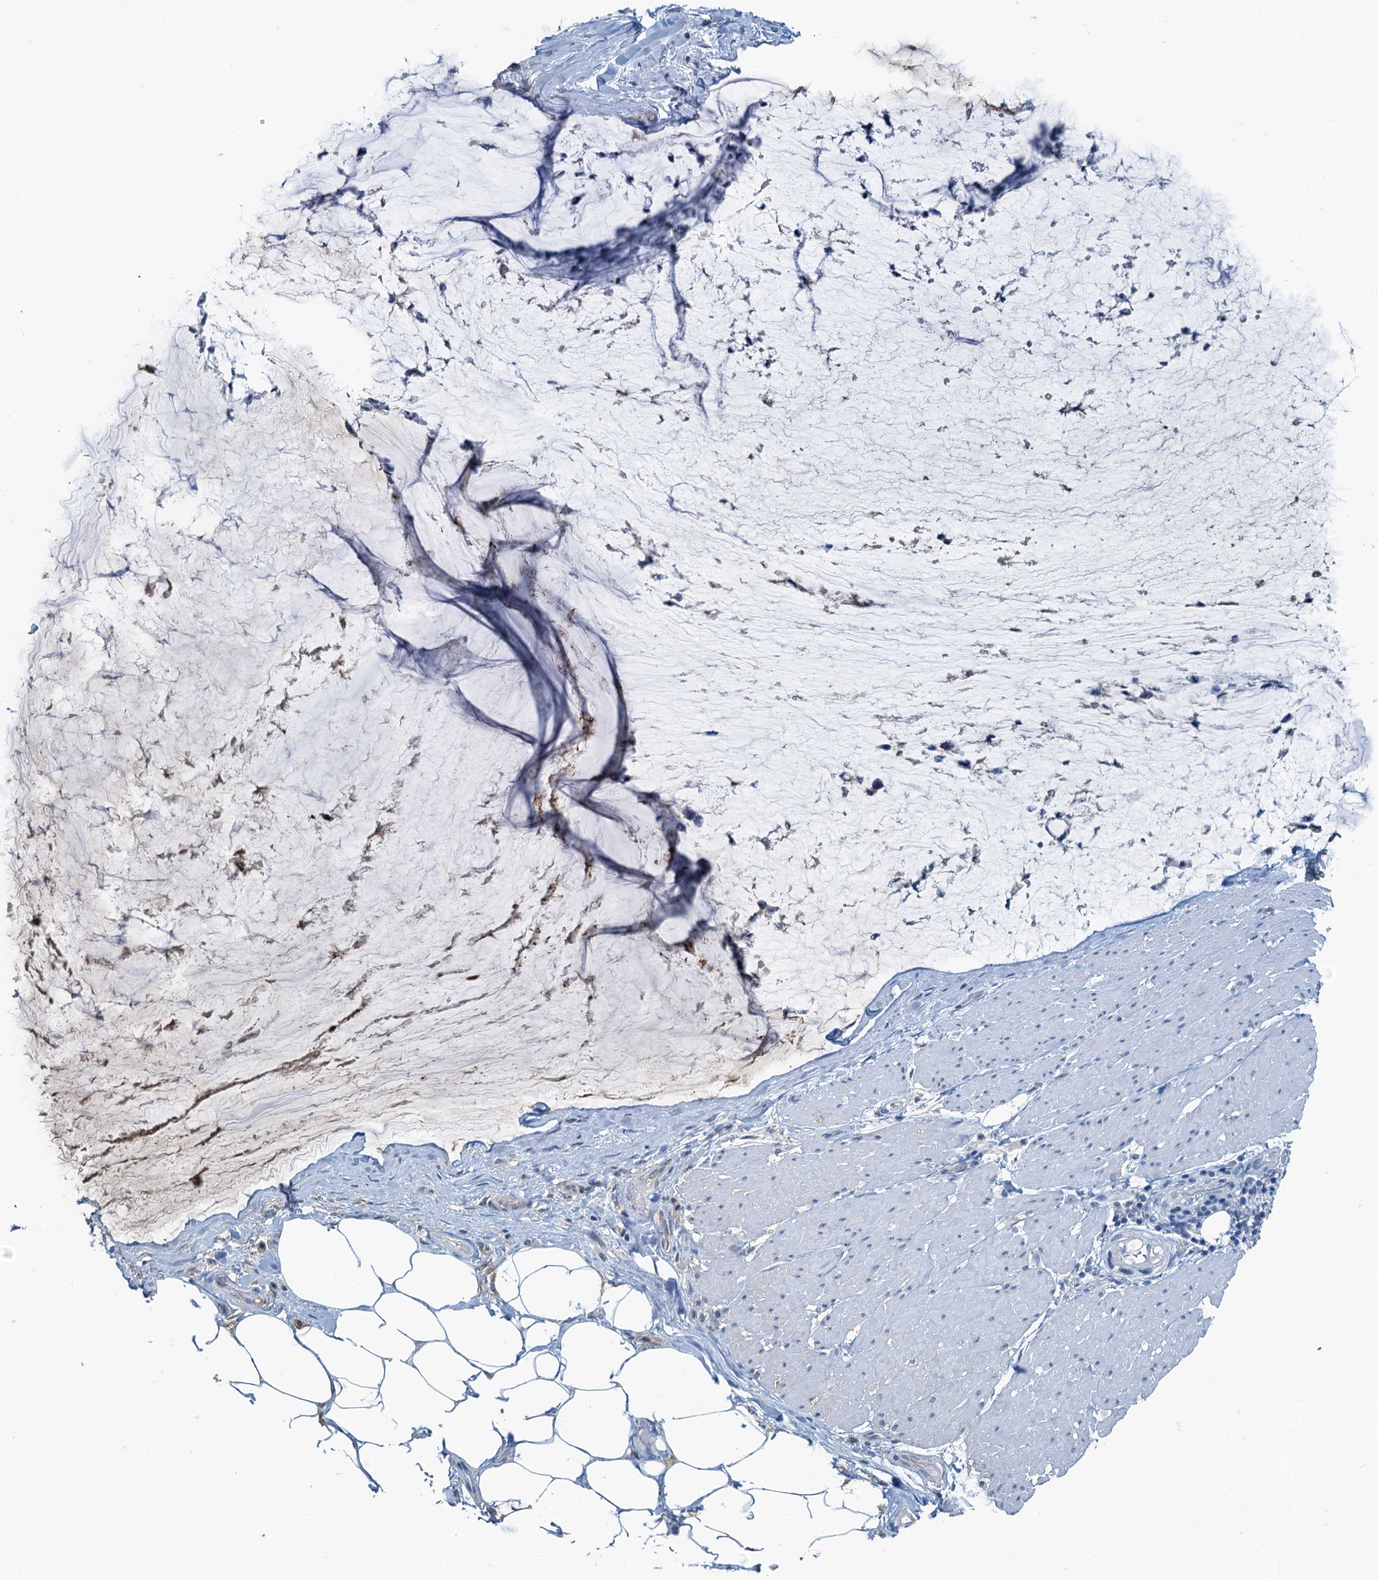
{"staining": {"intensity": "negative", "quantity": "none", "location": "none"}, "tissue": "ovarian cancer", "cell_type": "Tumor cells", "image_type": "cancer", "snomed": [{"axis": "morphology", "description": "Cystadenocarcinoma, mucinous, NOS"}, {"axis": "topography", "description": "Ovary"}], "caption": "This is an immunohistochemistry (IHC) micrograph of human ovarian mucinous cystadenocarcinoma. There is no staining in tumor cells.", "gene": "LSM14B", "patient": {"sex": "female", "age": 39}}